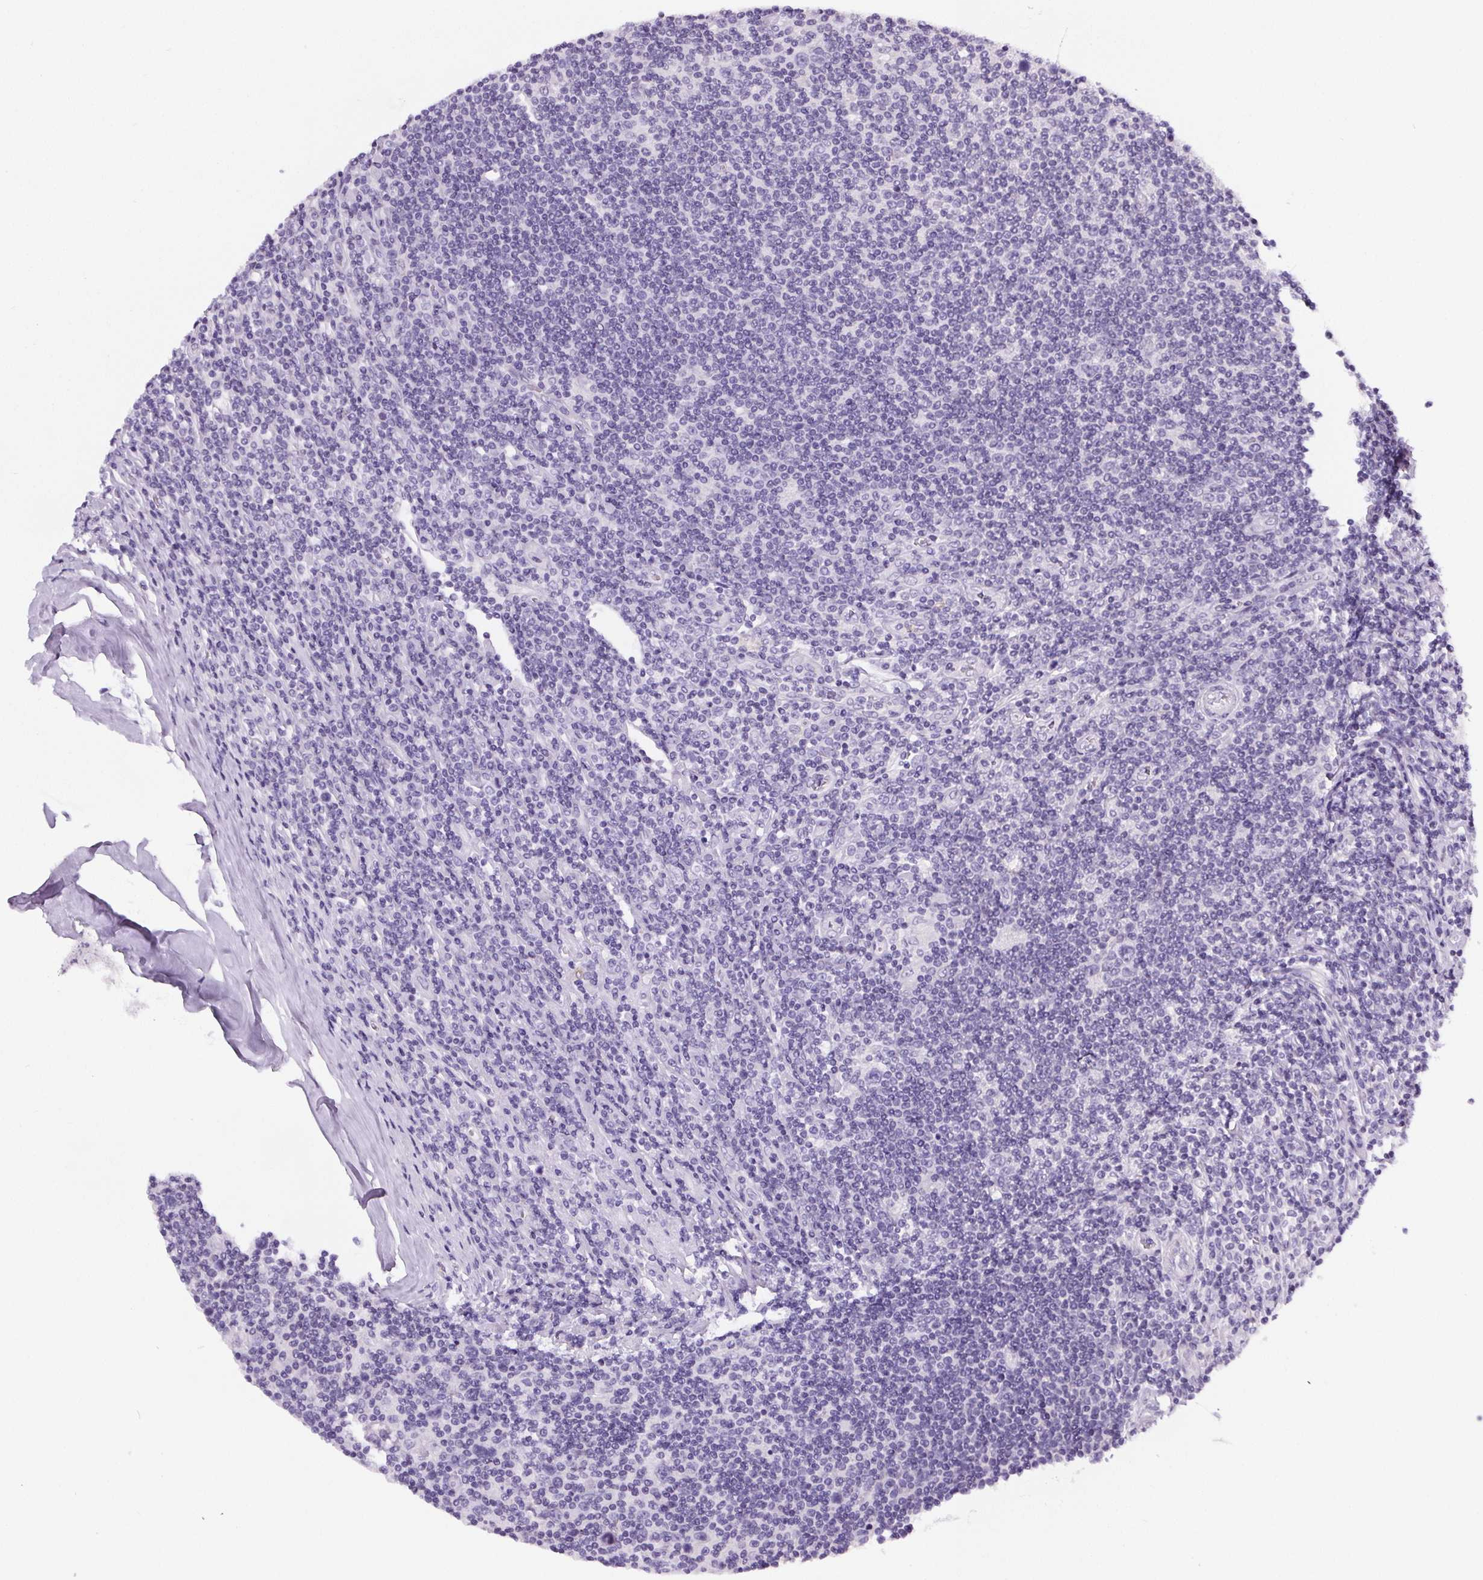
{"staining": {"intensity": "negative", "quantity": "none", "location": "none"}, "tissue": "lymphoma", "cell_type": "Tumor cells", "image_type": "cancer", "snomed": [{"axis": "morphology", "description": "Hodgkin's disease, NOS"}, {"axis": "topography", "description": "Lymph node"}], "caption": "Human lymphoma stained for a protein using immunohistochemistry demonstrates no positivity in tumor cells.", "gene": "CD5L", "patient": {"sex": "male", "age": 40}}